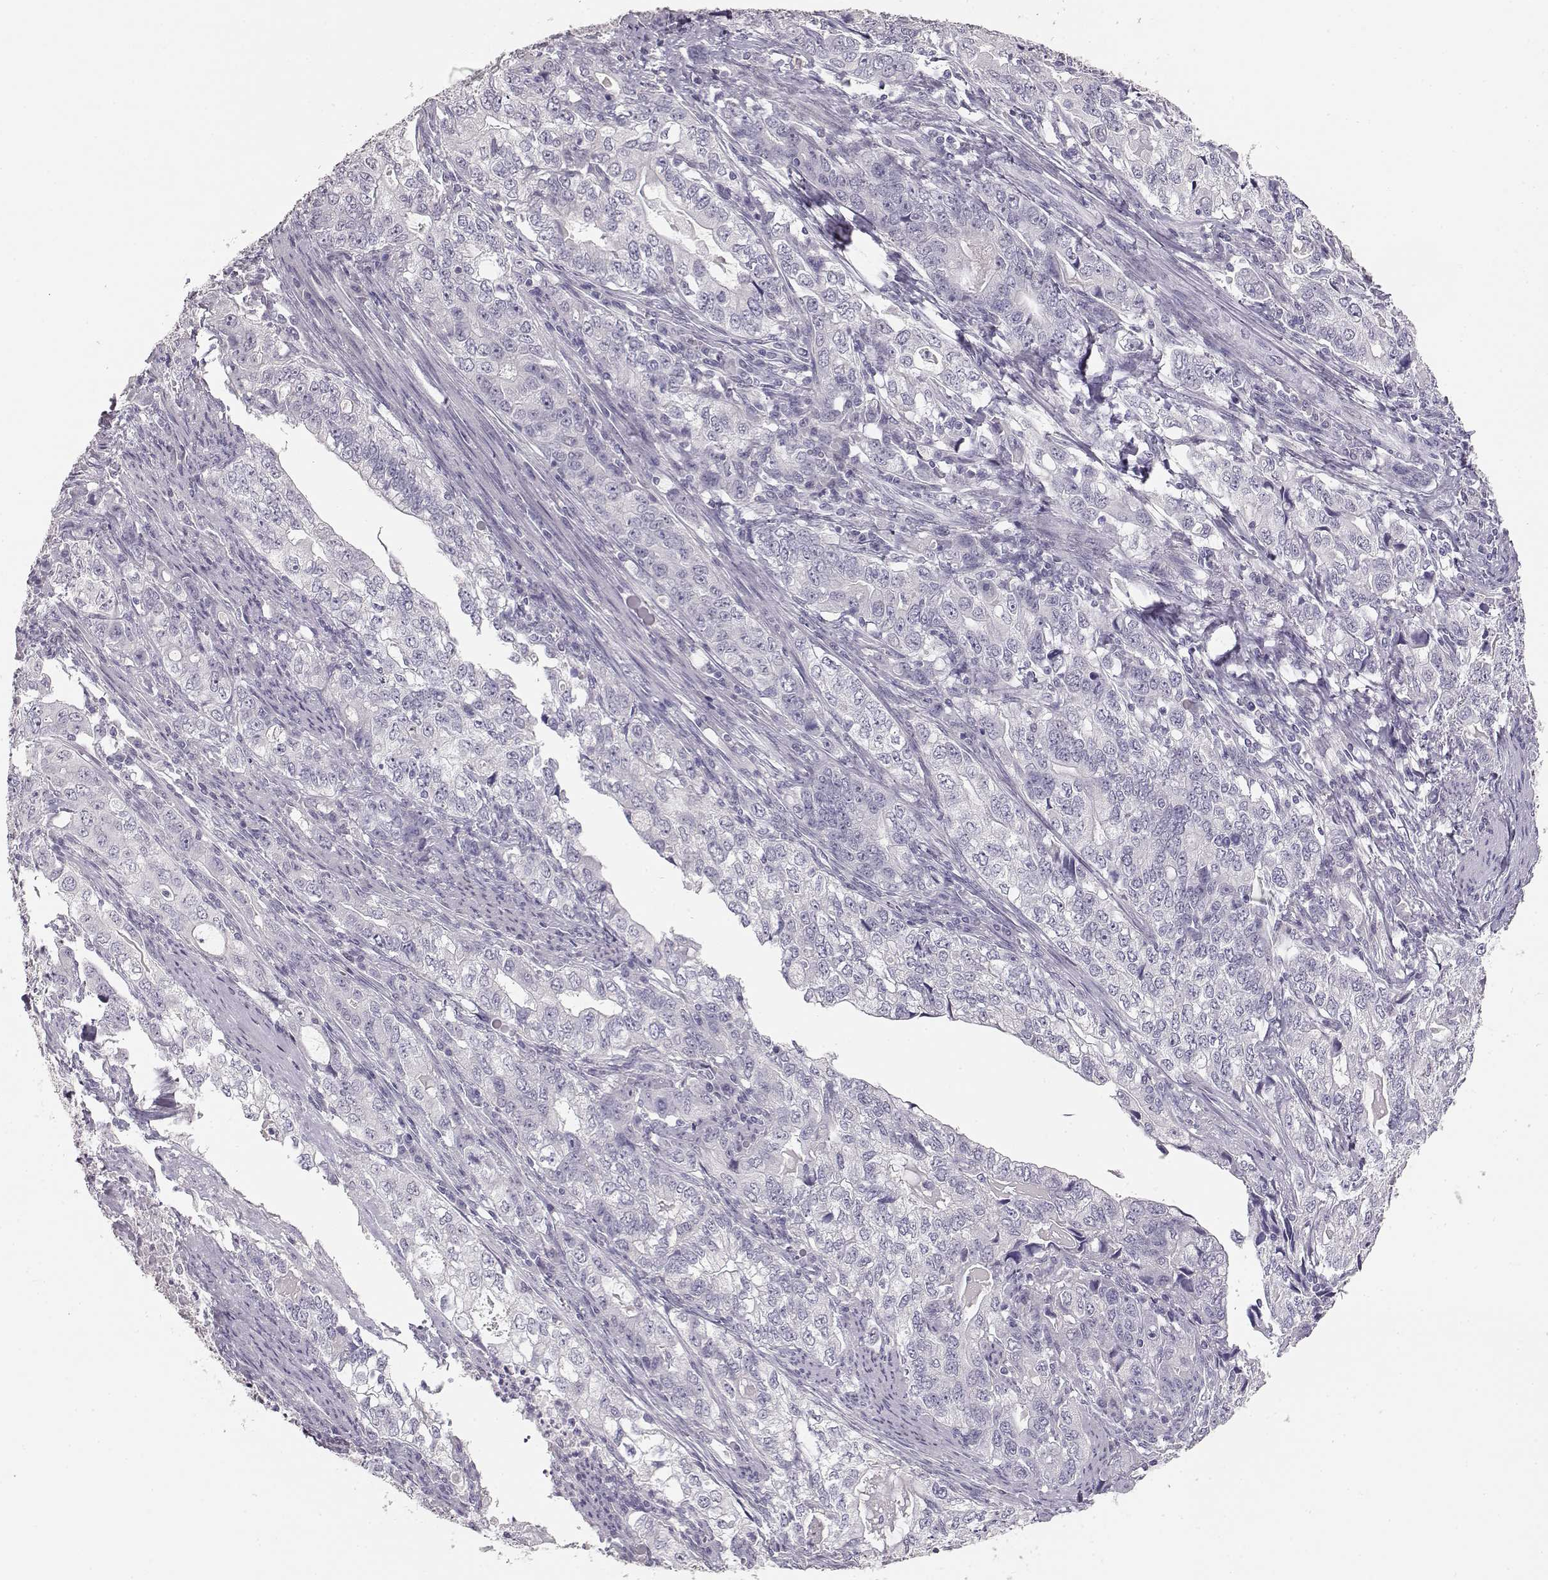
{"staining": {"intensity": "negative", "quantity": "none", "location": "none"}, "tissue": "stomach cancer", "cell_type": "Tumor cells", "image_type": "cancer", "snomed": [{"axis": "morphology", "description": "Adenocarcinoma, NOS"}, {"axis": "topography", "description": "Stomach, lower"}], "caption": "The histopathology image reveals no significant expression in tumor cells of stomach cancer (adenocarcinoma).", "gene": "TKTL1", "patient": {"sex": "female", "age": 72}}